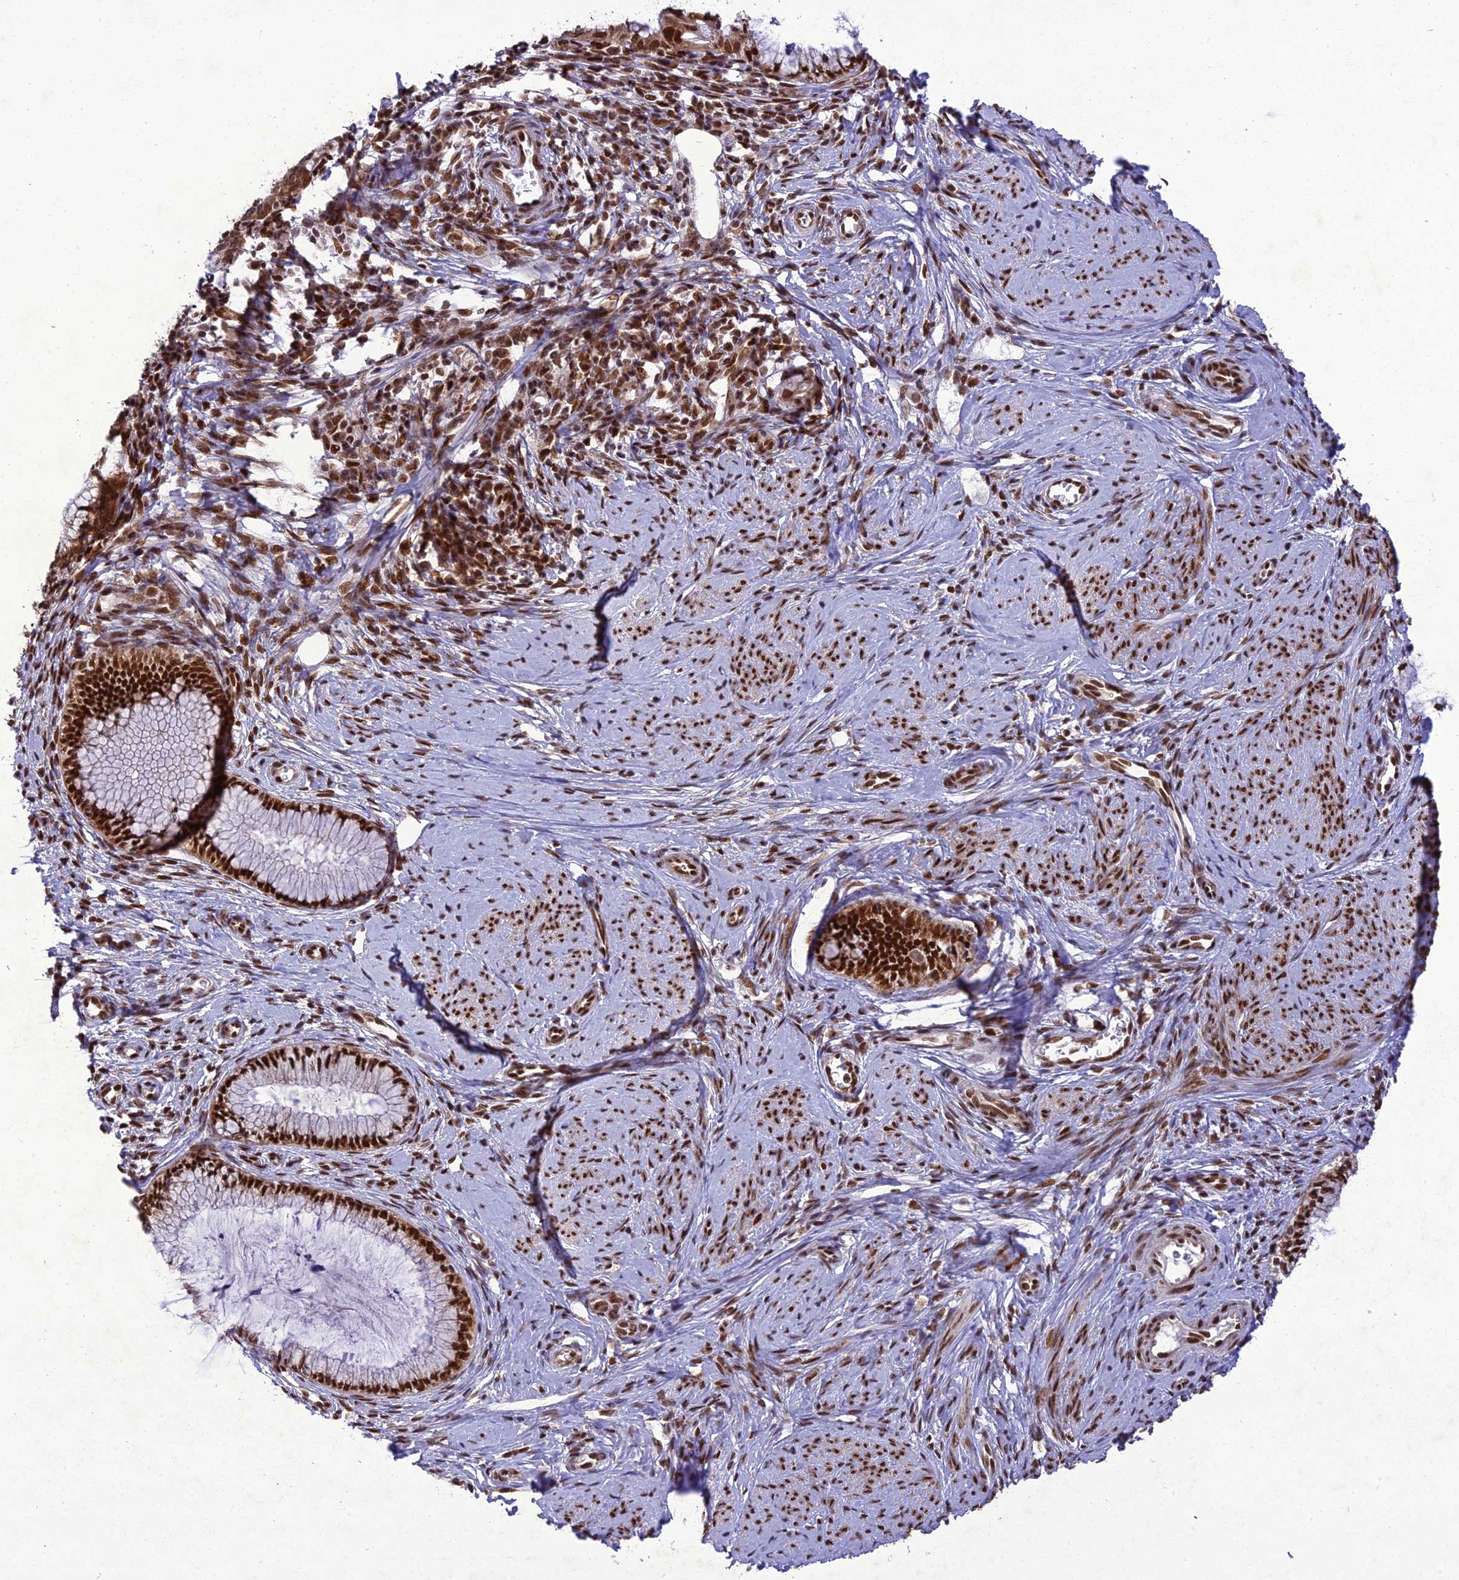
{"staining": {"intensity": "strong", "quantity": ">75%", "location": "nuclear"}, "tissue": "cervical cancer", "cell_type": "Tumor cells", "image_type": "cancer", "snomed": [{"axis": "morphology", "description": "Adenocarcinoma, NOS"}, {"axis": "topography", "description": "Cervix"}], "caption": "Protein expression analysis of human cervical cancer (adenocarcinoma) reveals strong nuclear expression in approximately >75% of tumor cells.", "gene": "DDX1", "patient": {"sex": "female", "age": 36}}